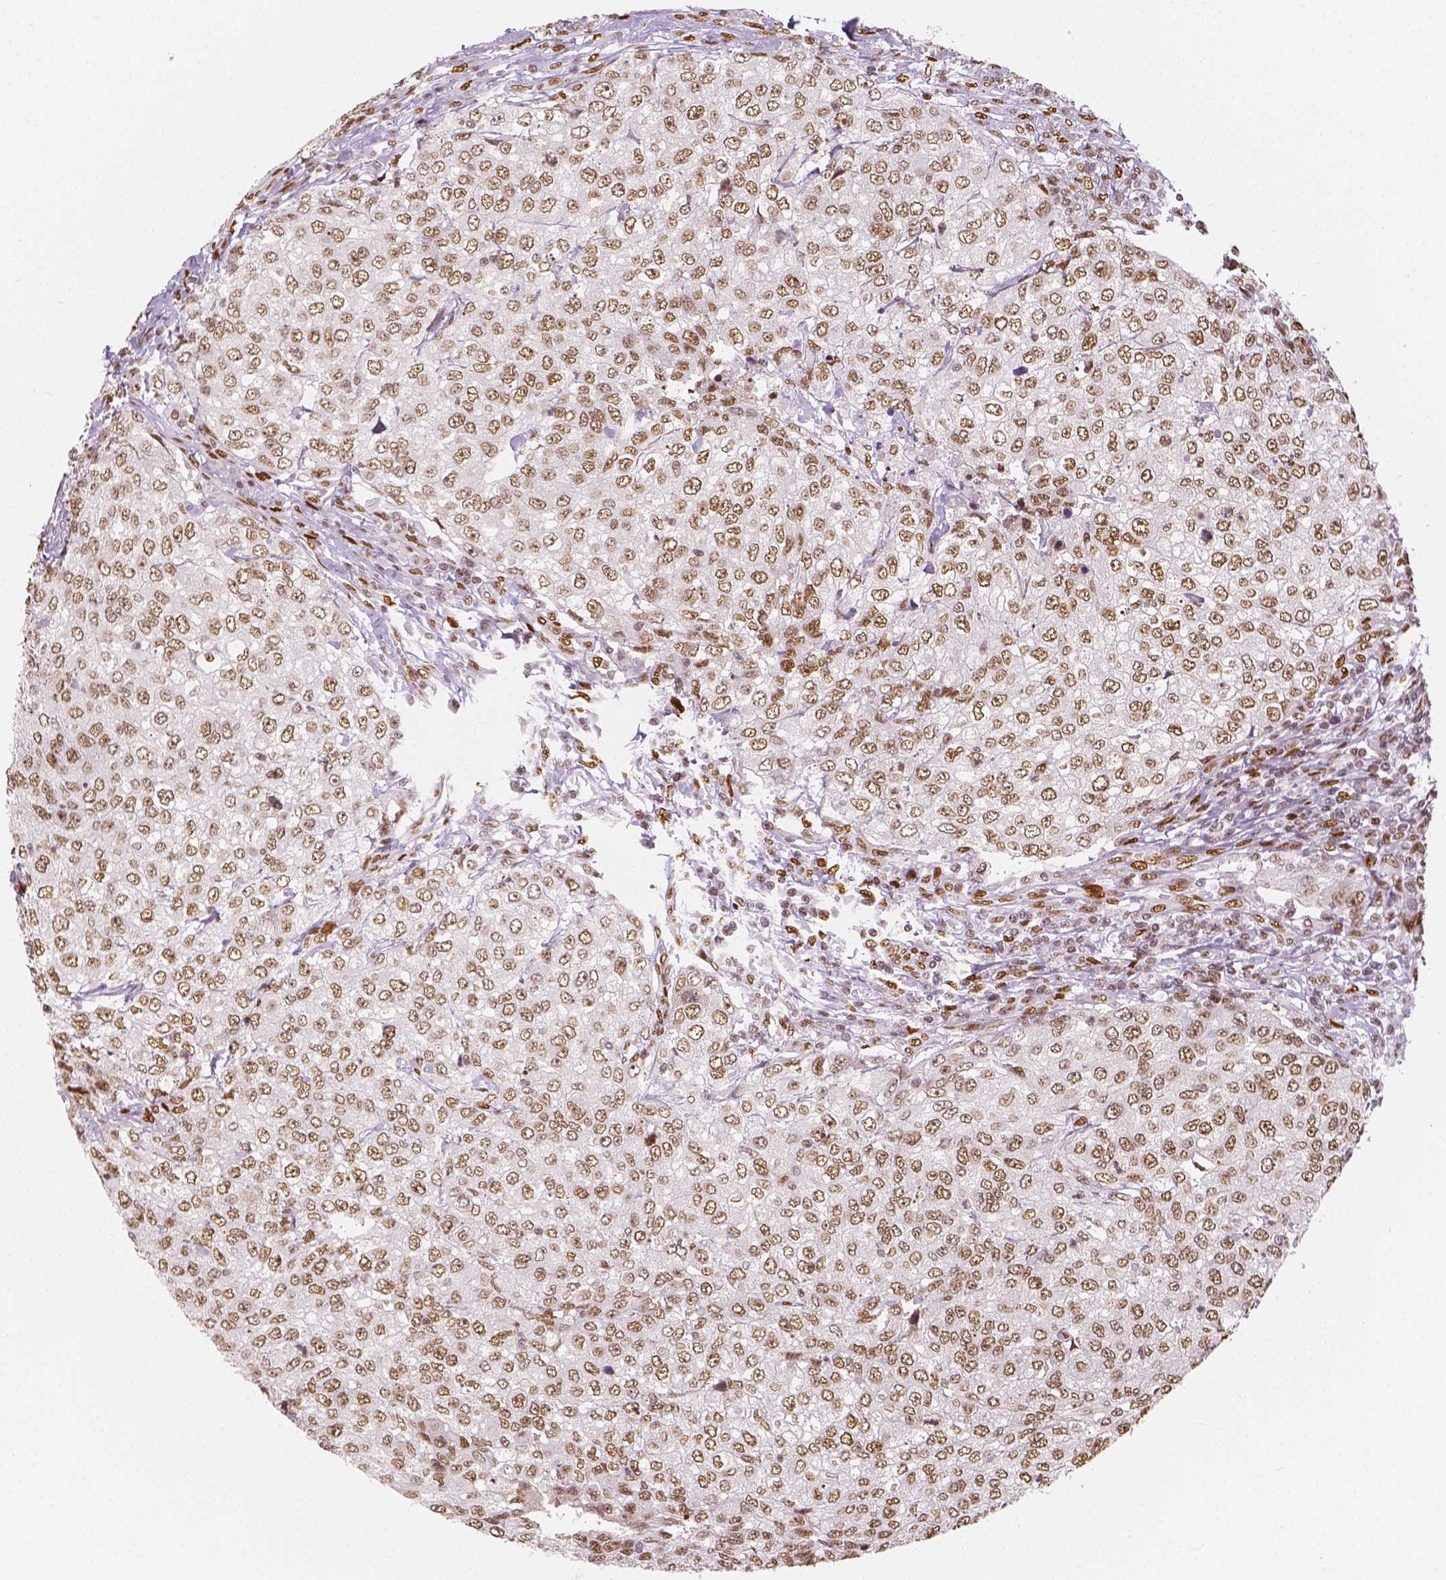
{"staining": {"intensity": "moderate", "quantity": ">75%", "location": "nuclear"}, "tissue": "urothelial cancer", "cell_type": "Tumor cells", "image_type": "cancer", "snomed": [{"axis": "morphology", "description": "Urothelial carcinoma, High grade"}, {"axis": "topography", "description": "Urinary bladder"}], "caption": "Protein positivity by IHC exhibits moderate nuclear expression in approximately >75% of tumor cells in urothelial cancer.", "gene": "NUCKS1", "patient": {"sex": "female", "age": 78}}